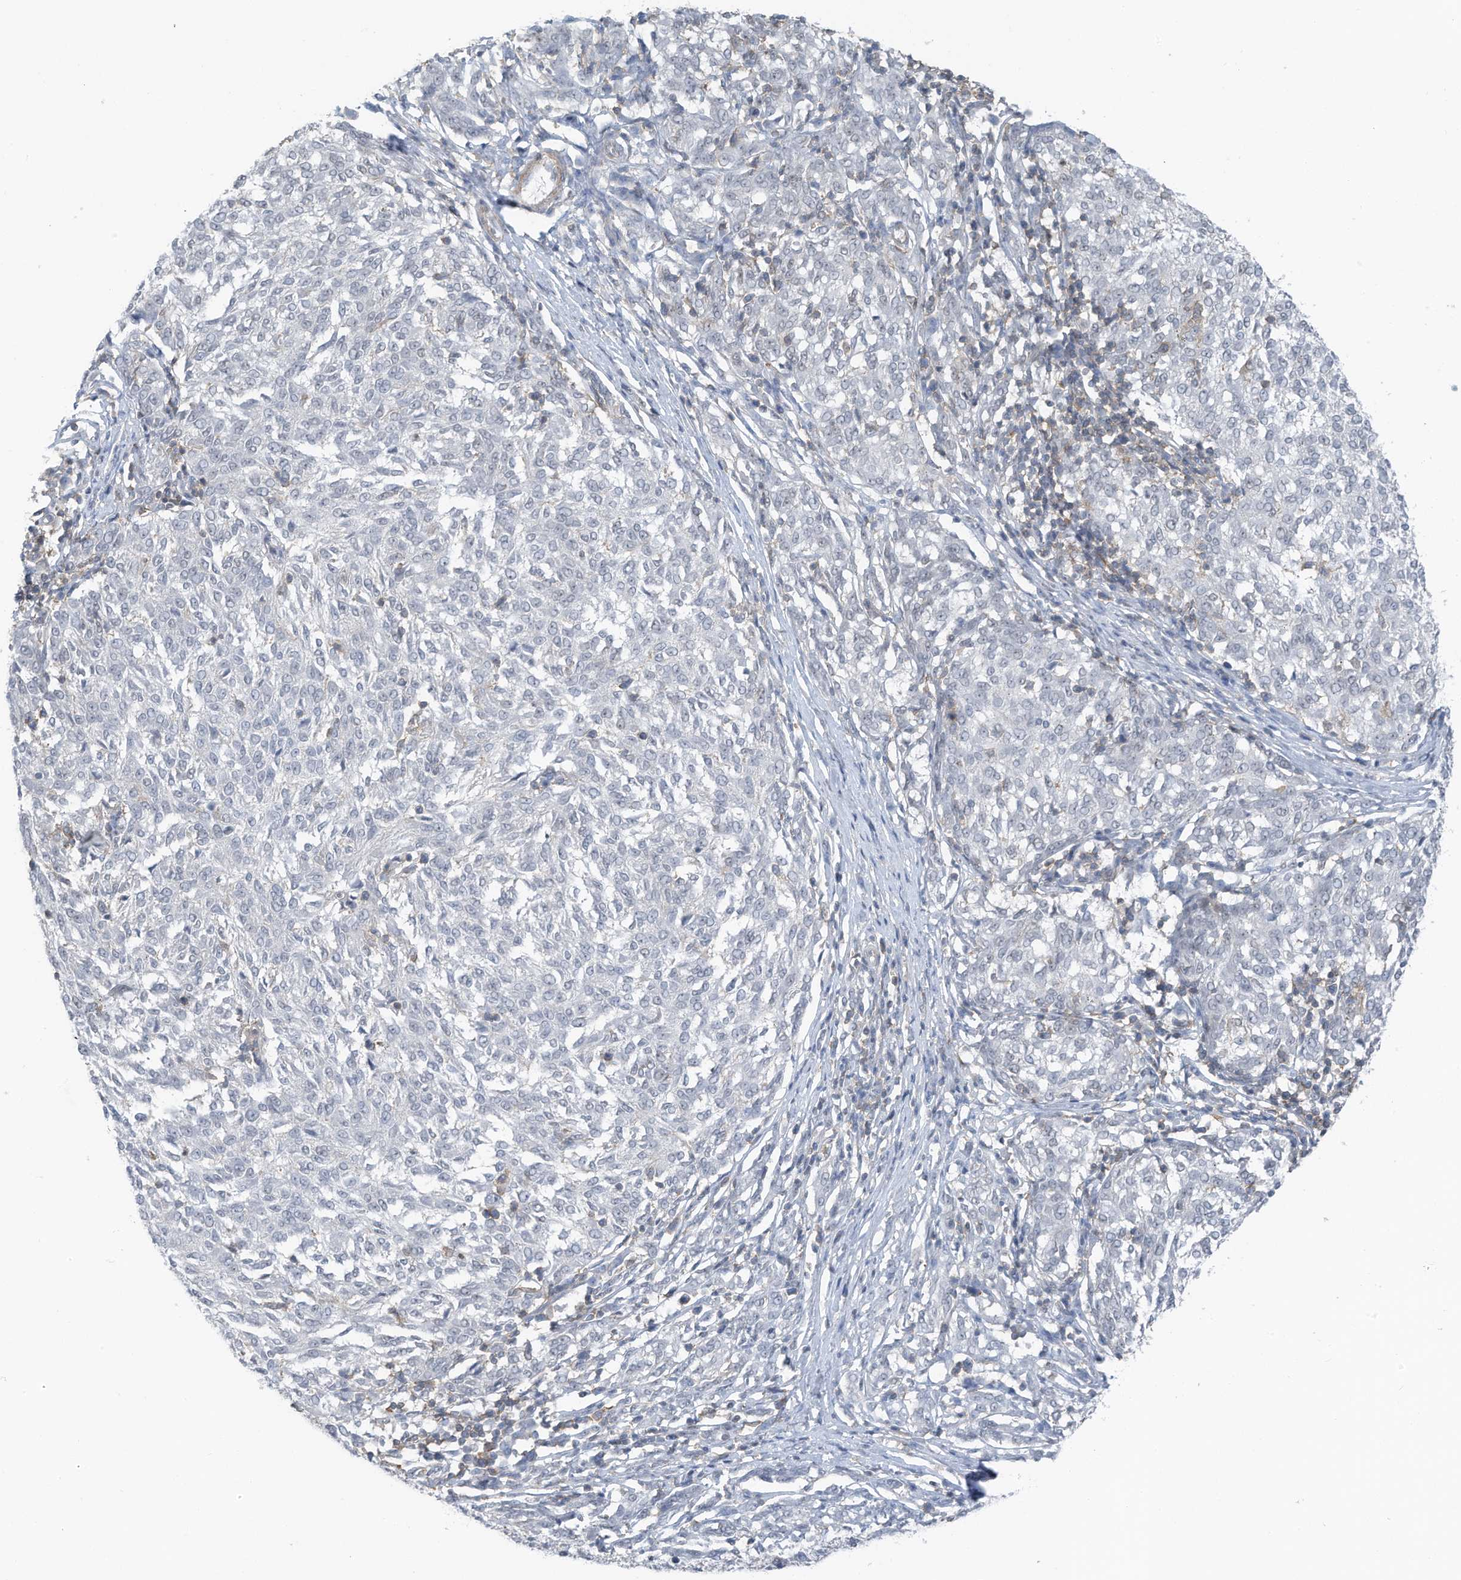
{"staining": {"intensity": "negative", "quantity": "none", "location": "none"}, "tissue": "melanoma", "cell_type": "Tumor cells", "image_type": "cancer", "snomed": [{"axis": "morphology", "description": "Malignant melanoma, NOS"}, {"axis": "topography", "description": "Skin"}], "caption": "This micrograph is of melanoma stained with immunohistochemistry (IHC) to label a protein in brown with the nuclei are counter-stained blue. There is no staining in tumor cells. (DAB (3,3'-diaminobenzidine) immunohistochemistry, high magnification).", "gene": "ZNF846", "patient": {"sex": "female", "age": 72}}